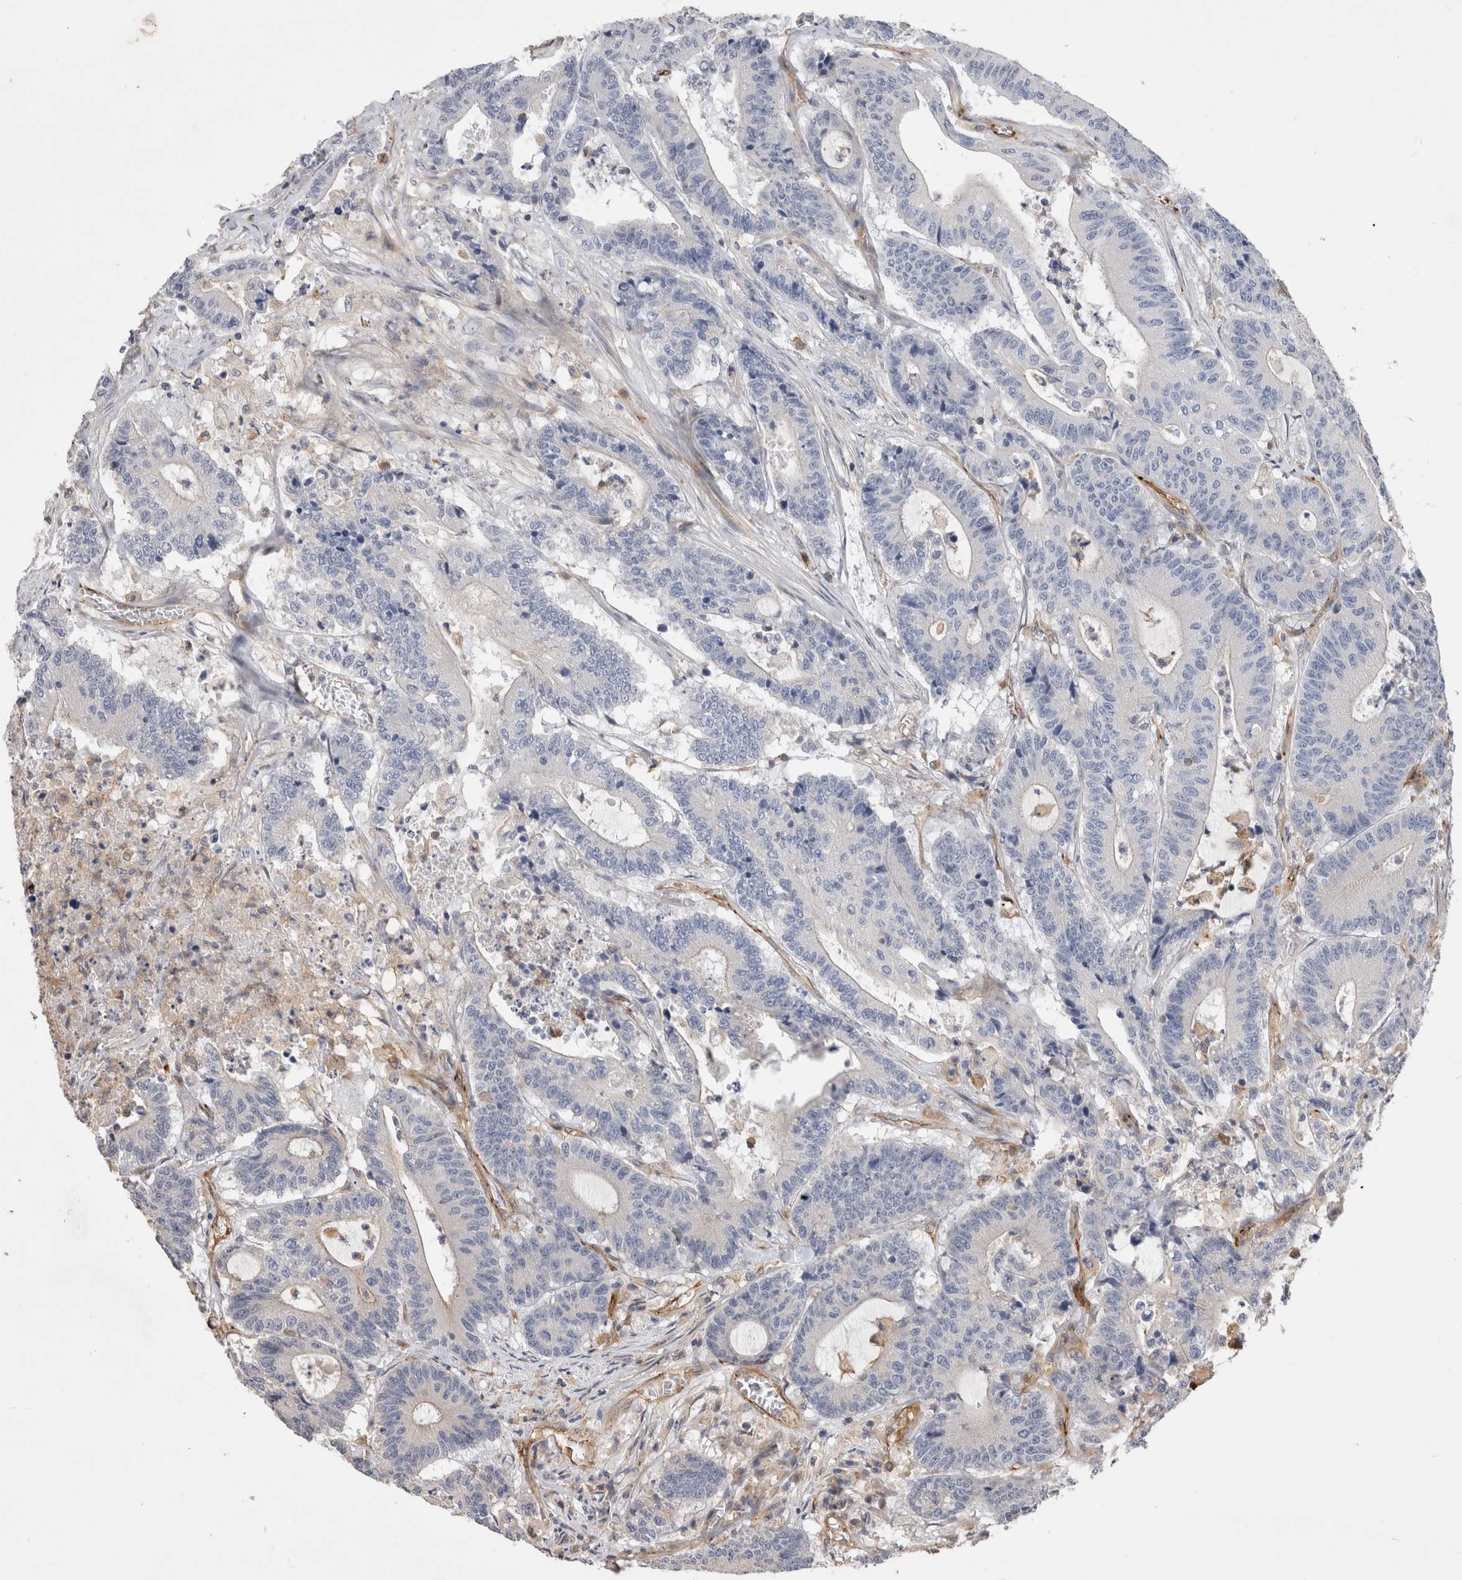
{"staining": {"intensity": "negative", "quantity": "none", "location": "none"}, "tissue": "colorectal cancer", "cell_type": "Tumor cells", "image_type": "cancer", "snomed": [{"axis": "morphology", "description": "Adenocarcinoma, NOS"}, {"axis": "topography", "description": "Colon"}], "caption": "IHC of human colorectal adenocarcinoma displays no staining in tumor cells.", "gene": "BNIP2", "patient": {"sex": "female", "age": 84}}